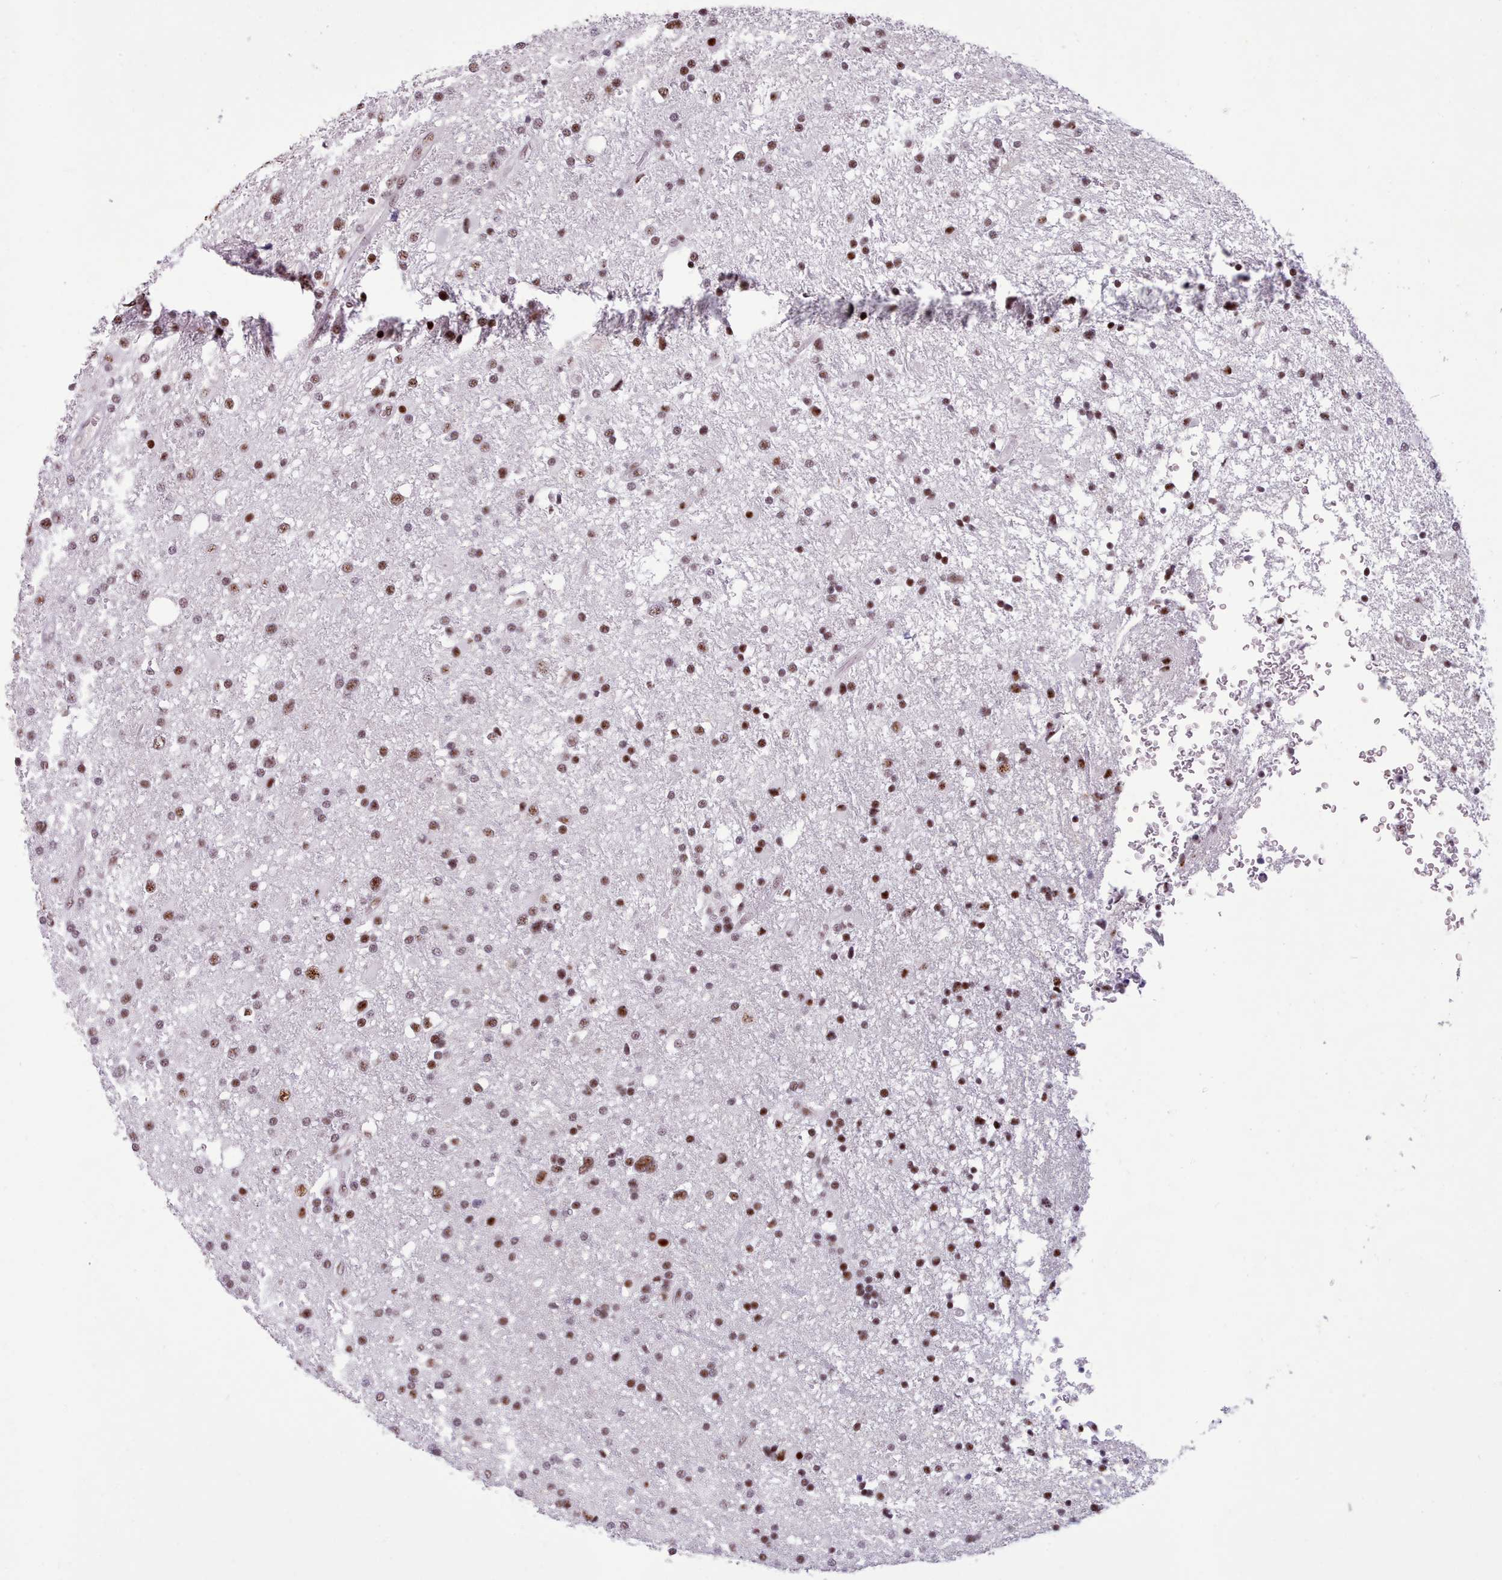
{"staining": {"intensity": "moderate", "quantity": ">75%", "location": "nuclear"}, "tissue": "glioma", "cell_type": "Tumor cells", "image_type": "cancer", "snomed": [{"axis": "morphology", "description": "Glioma, malignant, Low grade"}, {"axis": "topography", "description": "Brain"}], "caption": "Protein expression by IHC displays moderate nuclear positivity in approximately >75% of tumor cells in glioma. (DAB = brown stain, brightfield microscopy at high magnification).", "gene": "TMEM35B", "patient": {"sex": "female", "age": 32}}